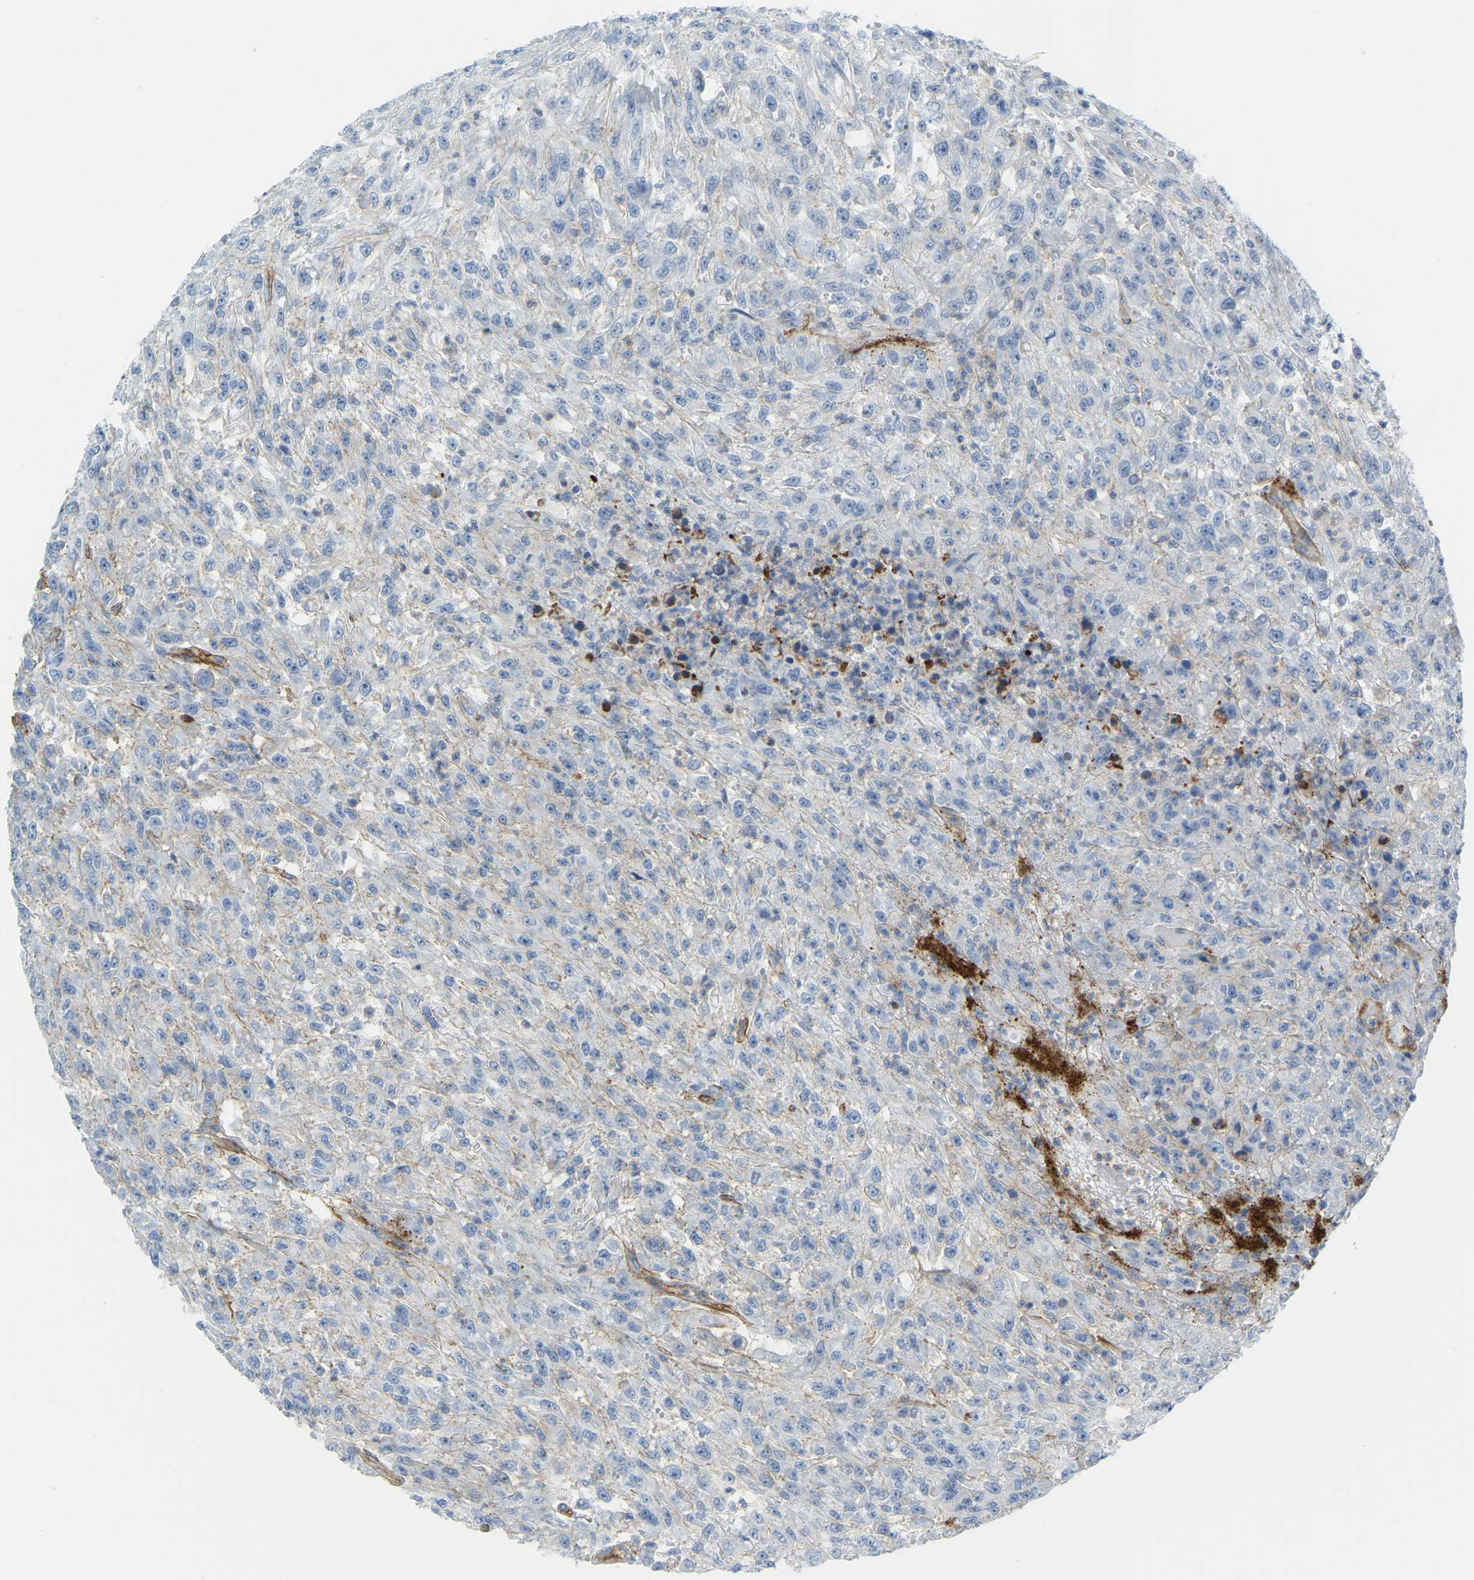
{"staining": {"intensity": "negative", "quantity": "none", "location": "none"}, "tissue": "urothelial cancer", "cell_type": "Tumor cells", "image_type": "cancer", "snomed": [{"axis": "morphology", "description": "Urothelial carcinoma, High grade"}, {"axis": "topography", "description": "Urinary bladder"}], "caption": "This image is of high-grade urothelial carcinoma stained with IHC to label a protein in brown with the nuclei are counter-stained blue. There is no positivity in tumor cells. (Immunohistochemistry (ihc), brightfield microscopy, high magnification).", "gene": "MYL3", "patient": {"sex": "male", "age": 46}}